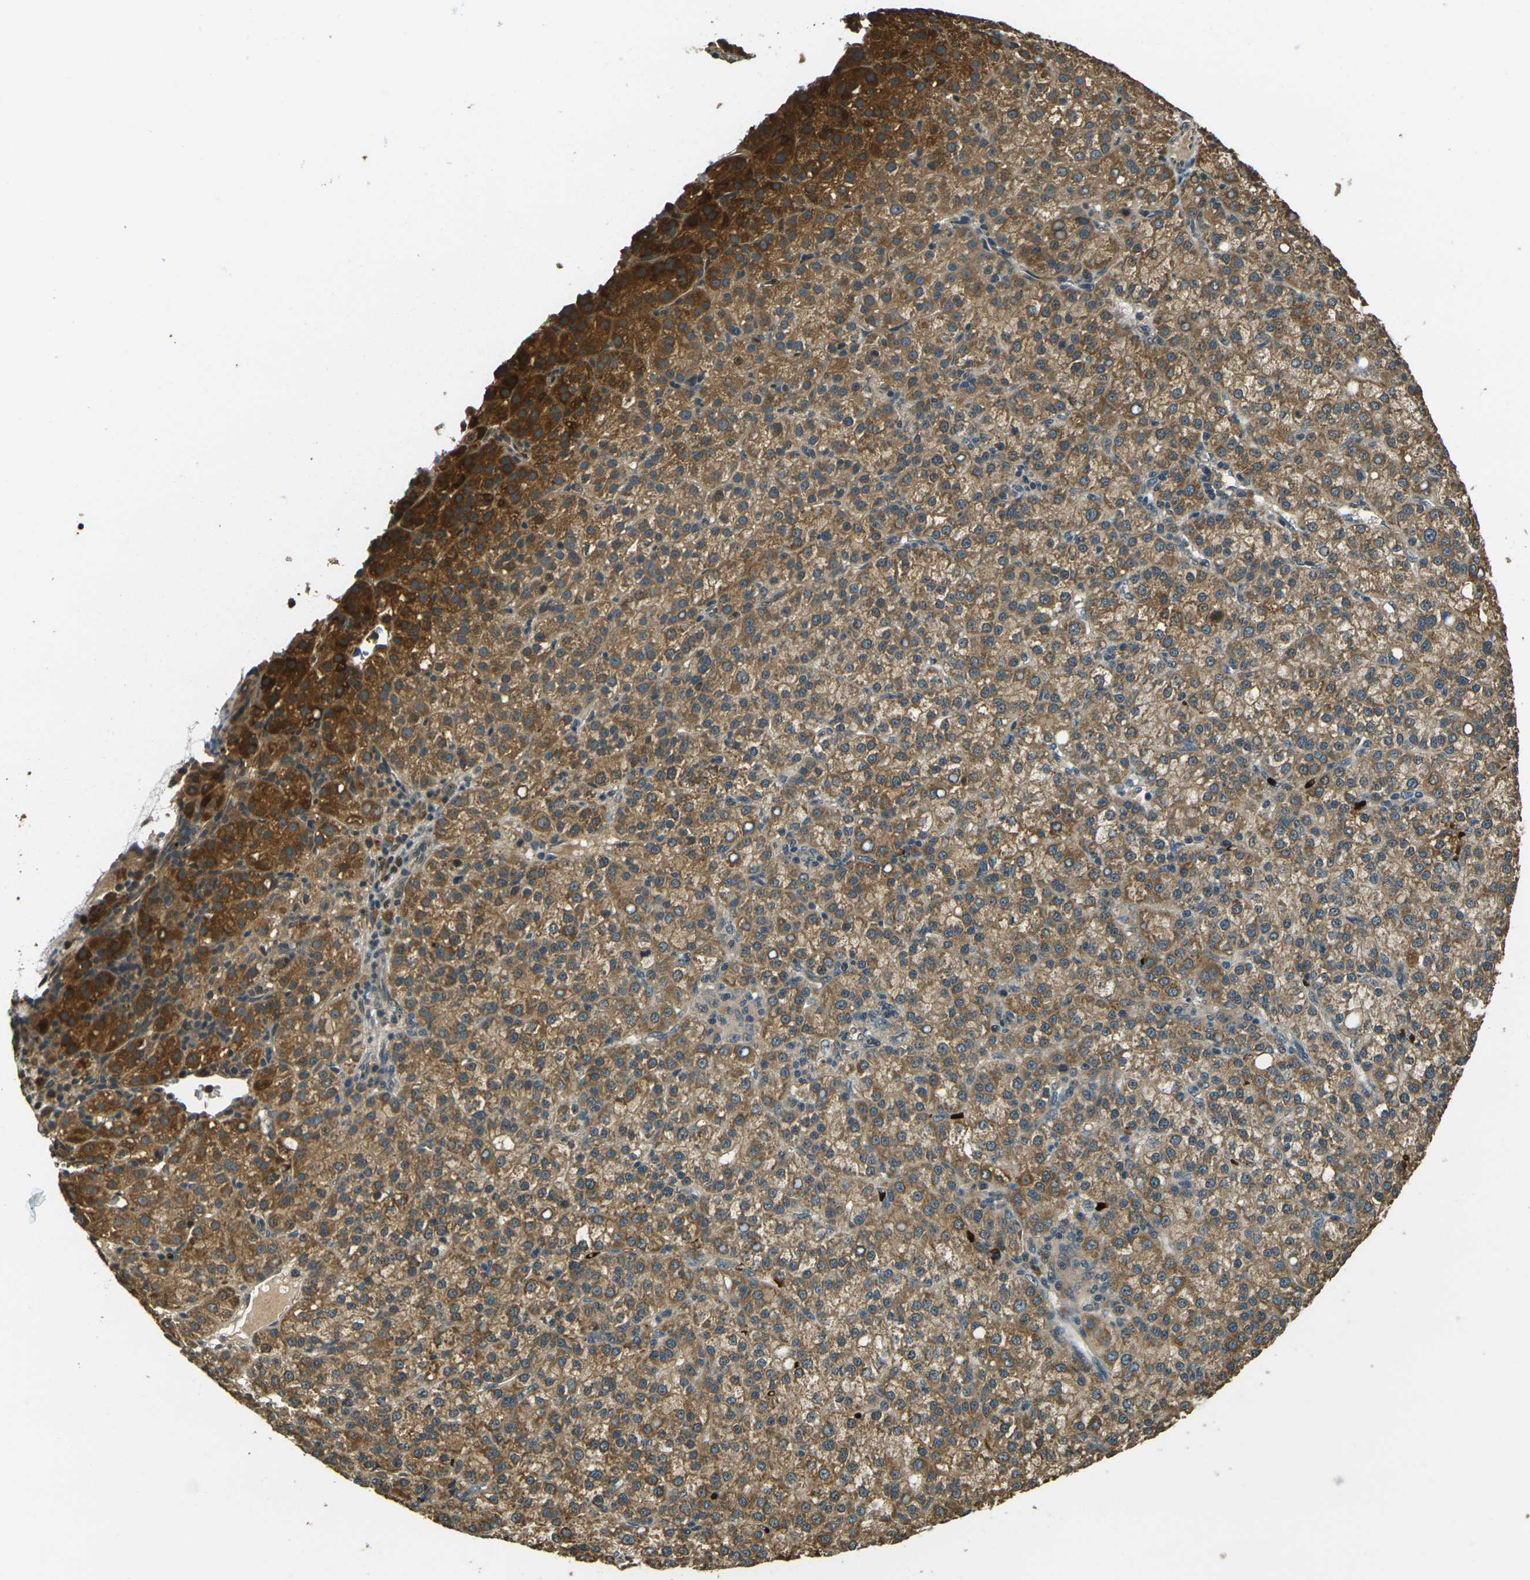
{"staining": {"intensity": "moderate", "quantity": ">75%", "location": "cytoplasmic/membranous"}, "tissue": "liver cancer", "cell_type": "Tumor cells", "image_type": "cancer", "snomed": [{"axis": "morphology", "description": "Carcinoma, Hepatocellular, NOS"}, {"axis": "topography", "description": "Liver"}], "caption": "Immunohistochemistry (IHC) of human liver cancer (hepatocellular carcinoma) displays medium levels of moderate cytoplasmic/membranous expression in approximately >75% of tumor cells.", "gene": "TOR1A", "patient": {"sex": "female", "age": 58}}